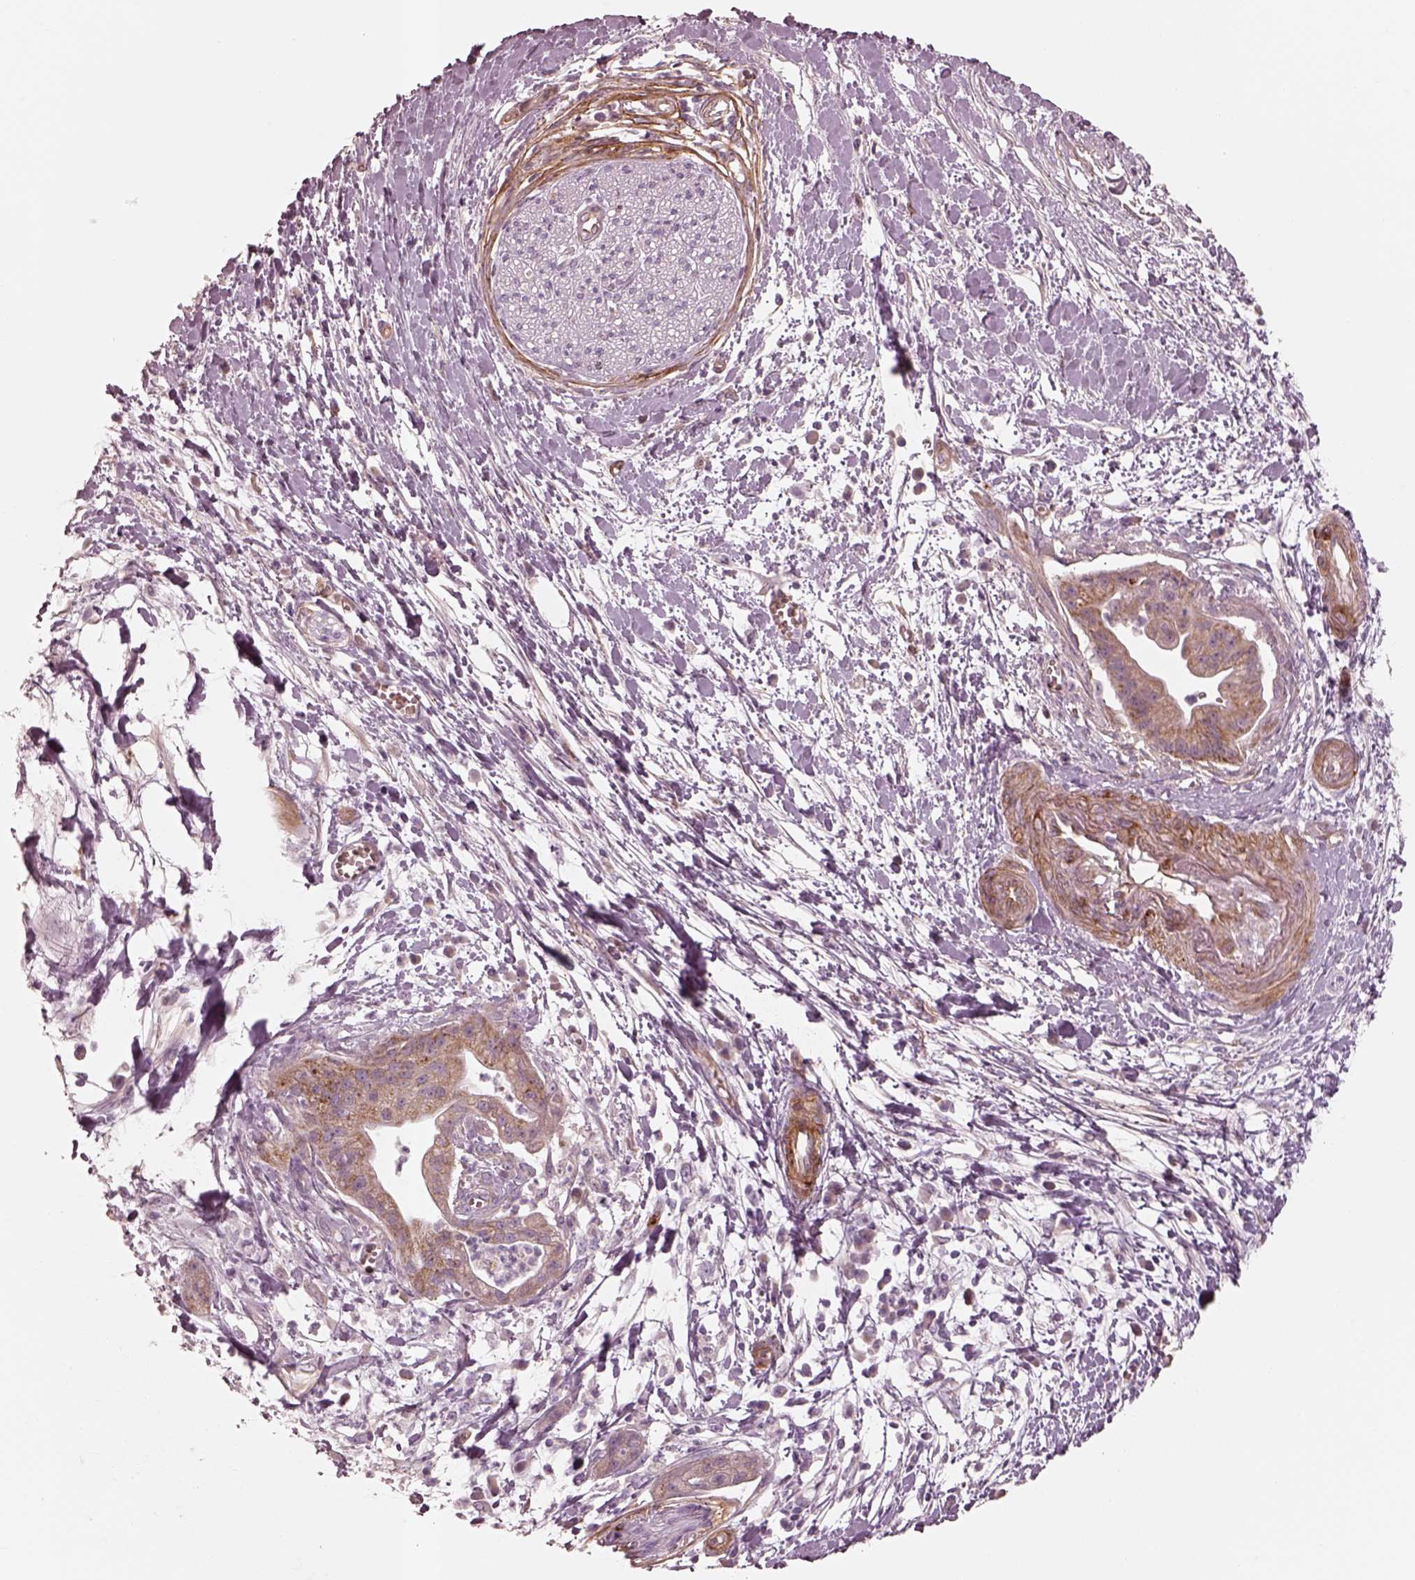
{"staining": {"intensity": "negative", "quantity": "none", "location": "none"}, "tissue": "pancreatic cancer", "cell_type": "Tumor cells", "image_type": "cancer", "snomed": [{"axis": "morphology", "description": "Normal tissue, NOS"}, {"axis": "morphology", "description": "Adenocarcinoma, NOS"}, {"axis": "topography", "description": "Lymph node"}, {"axis": "topography", "description": "Pancreas"}], "caption": "The immunohistochemistry photomicrograph has no significant staining in tumor cells of pancreatic cancer (adenocarcinoma) tissue. The staining is performed using DAB (3,3'-diaminobenzidine) brown chromogen with nuclei counter-stained in using hematoxylin.", "gene": "CRYM", "patient": {"sex": "female", "age": 58}}